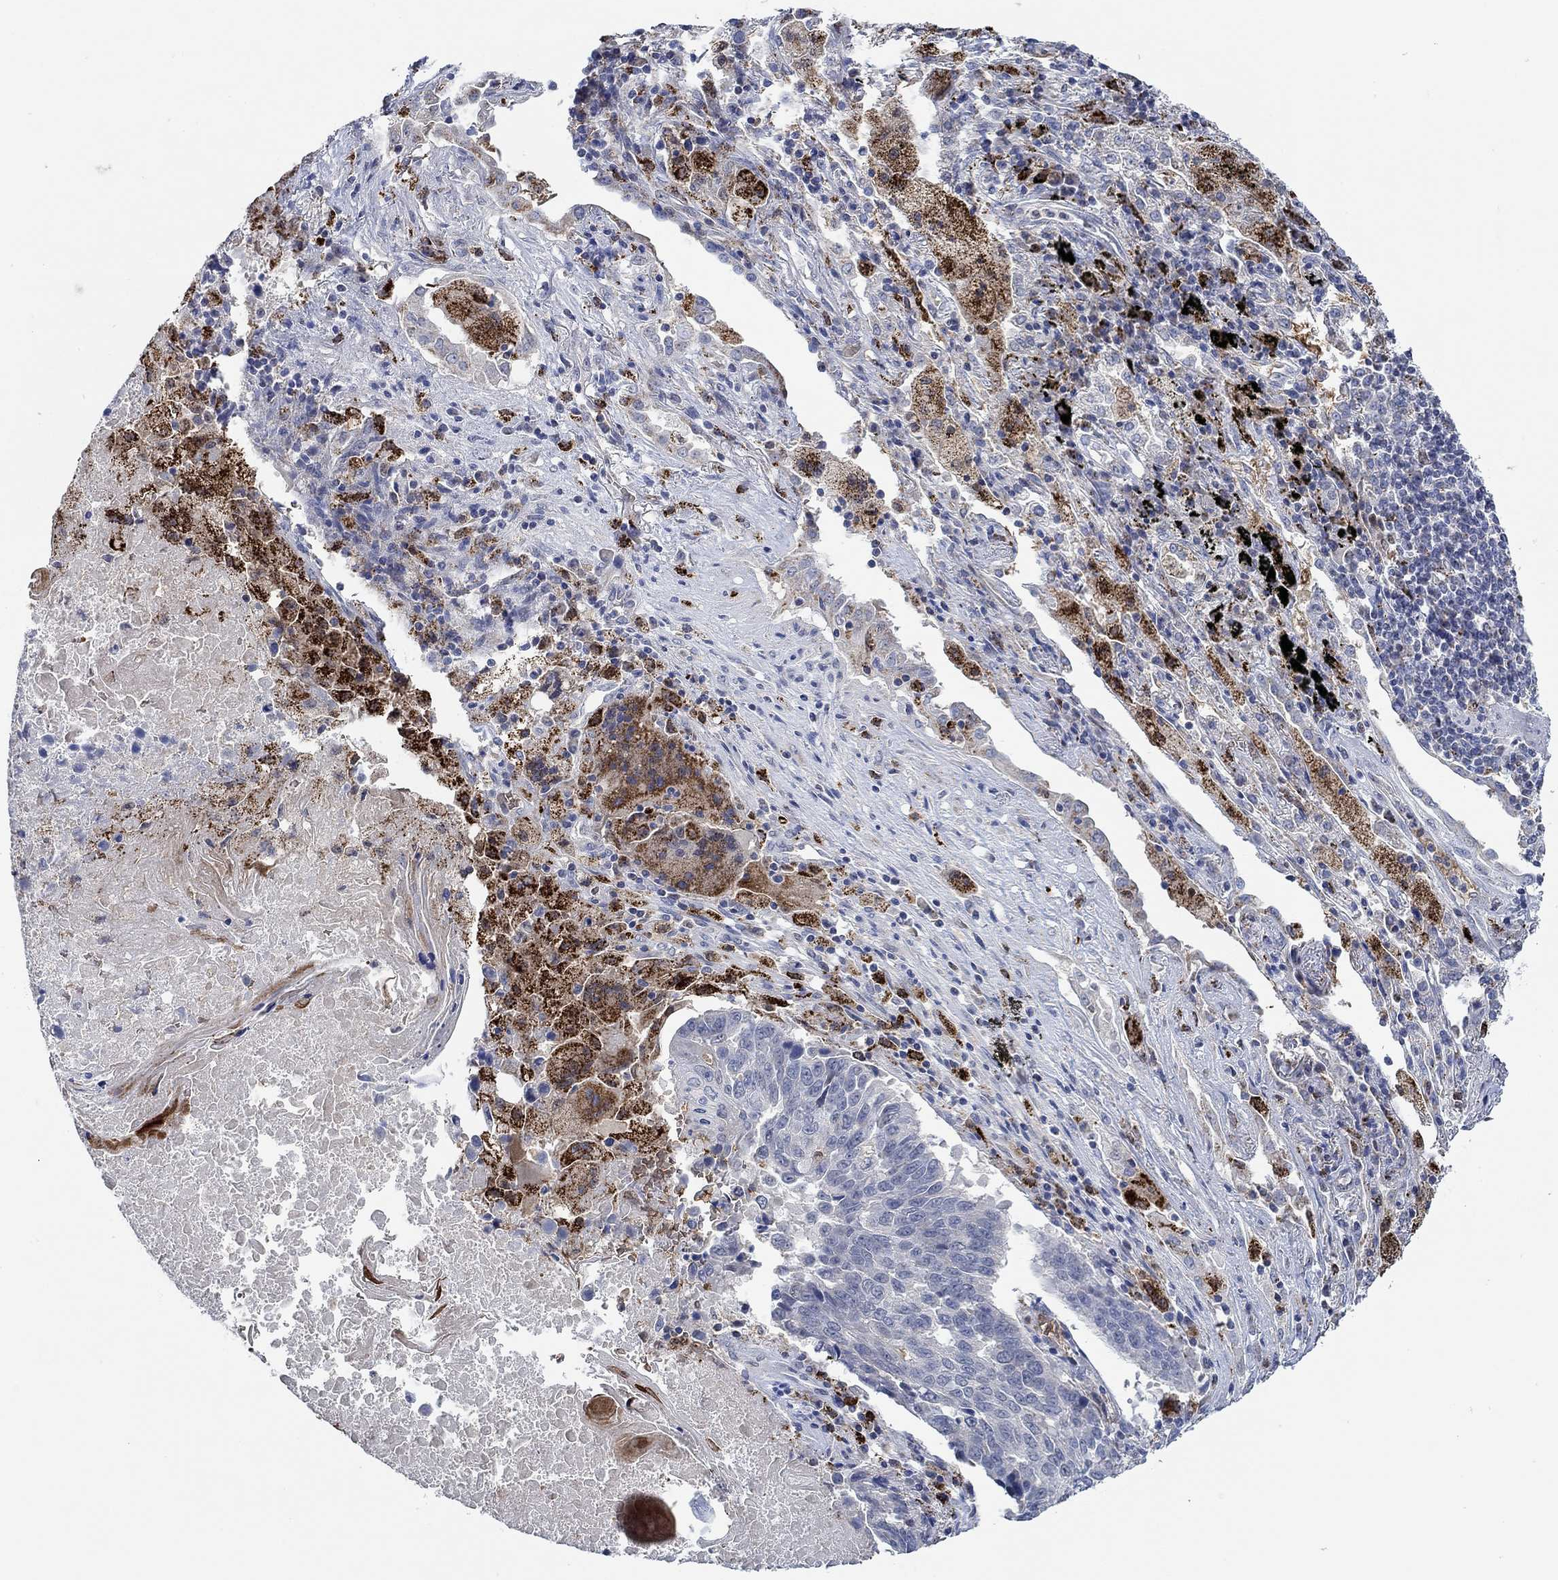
{"staining": {"intensity": "negative", "quantity": "none", "location": "none"}, "tissue": "lung cancer", "cell_type": "Tumor cells", "image_type": "cancer", "snomed": [{"axis": "morphology", "description": "Squamous cell carcinoma, NOS"}, {"axis": "topography", "description": "Lung"}], "caption": "High power microscopy micrograph of an IHC photomicrograph of lung squamous cell carcinoma, revealing no significant staining in tumor cells. (DAB immunohistochemistry visualized using brightfield microscopy, high magnification).", "gene": "MPP1", "patient": {"sex": "male", "age": 73}}